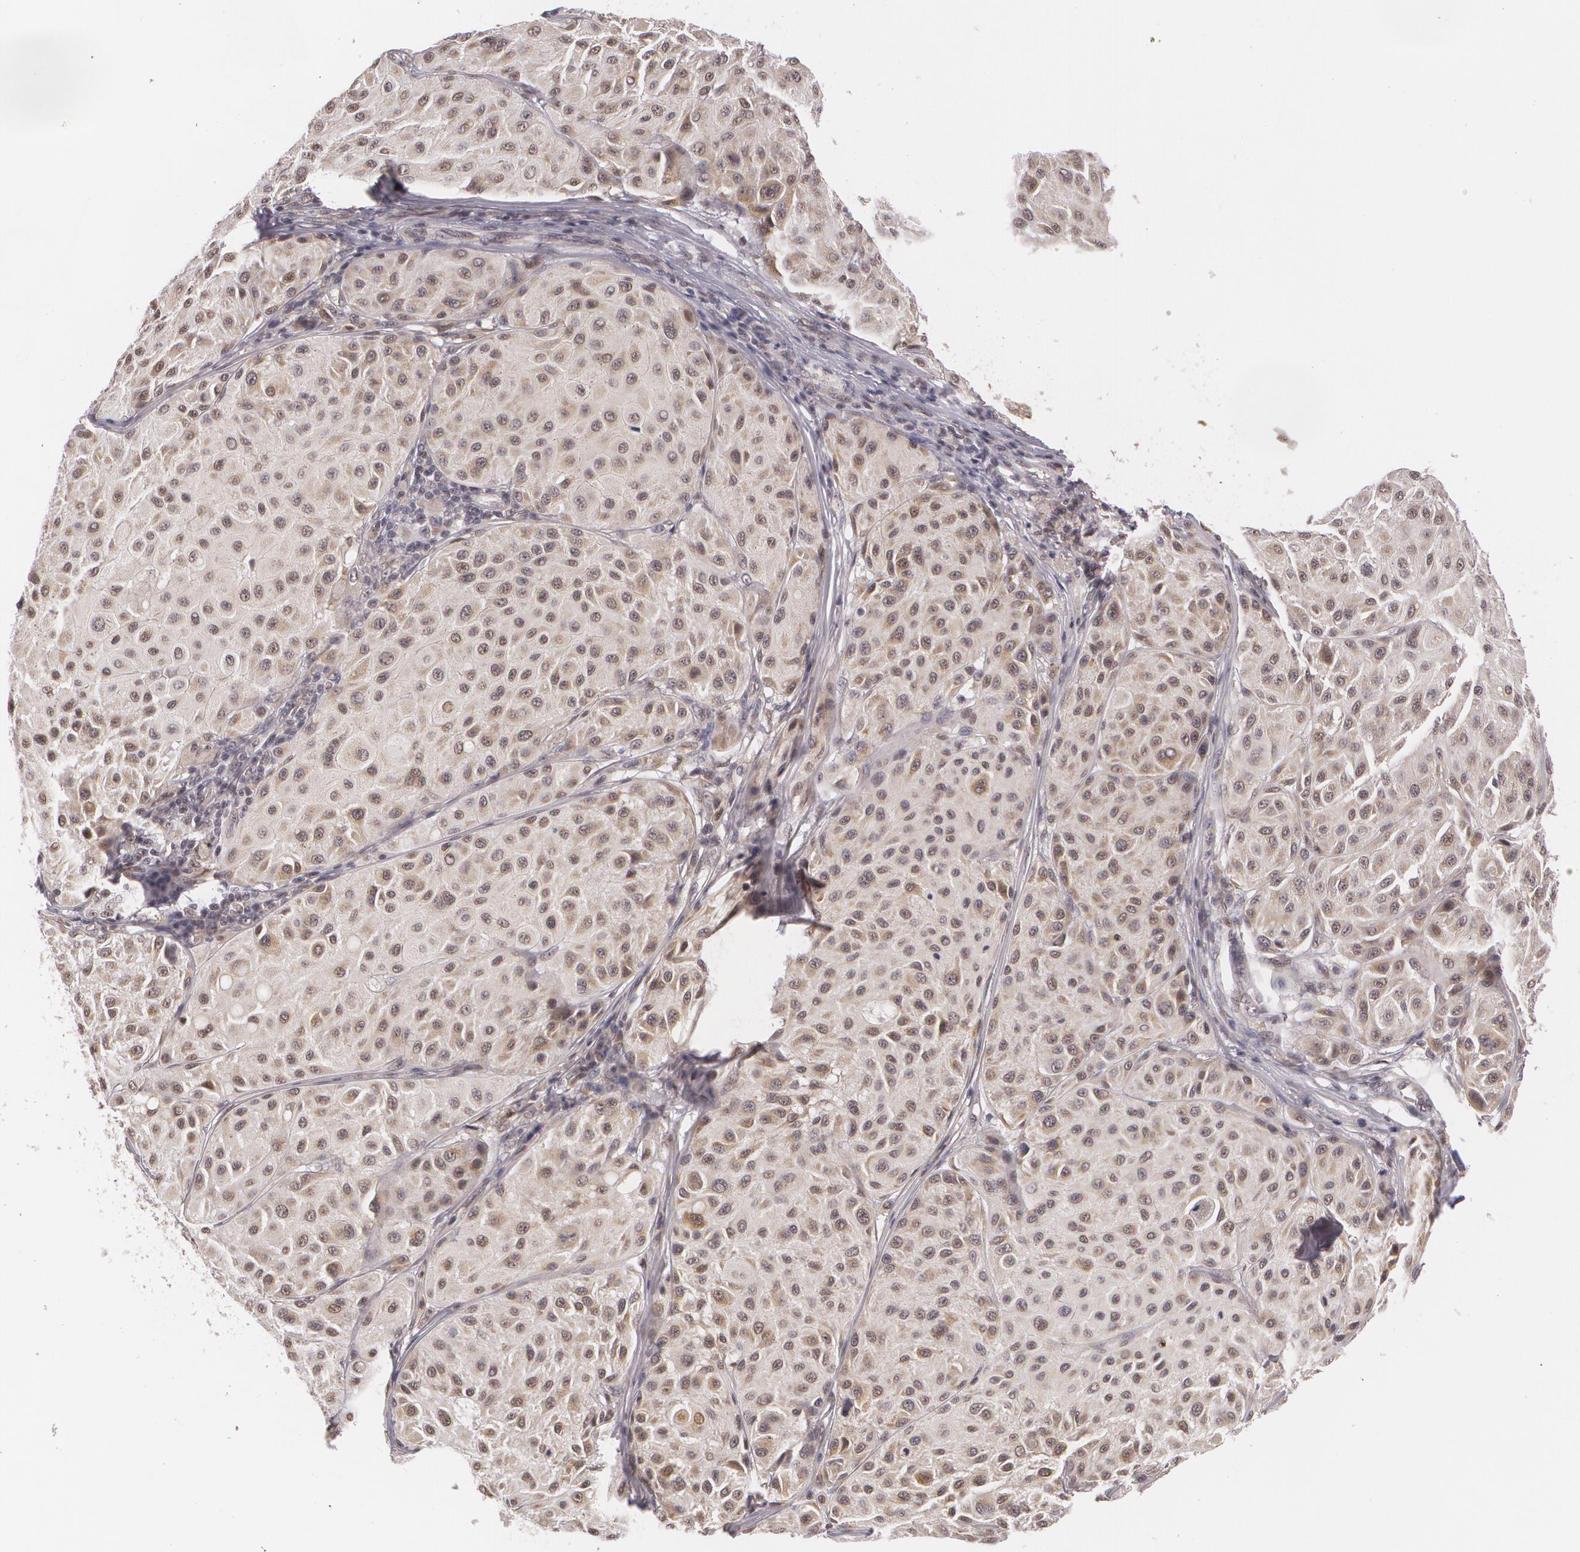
{"staining": {"intensity": "weak", "quantity": "<25%", "location": "nuclear"}, "tissue": "melanoma", "cell_type": "Tumor cells", "image_type": "cancer", "snomed": [{"axis": "morphology", "description": "Malignant melanoma, NOS"}, {"axis": "topography", "description": "Skin"}], "caption": "Tumor cells show no significant protein staining in malignant melanoma.", "gene": "ALX1", "patient": {"sex": "male", "age": 36}}